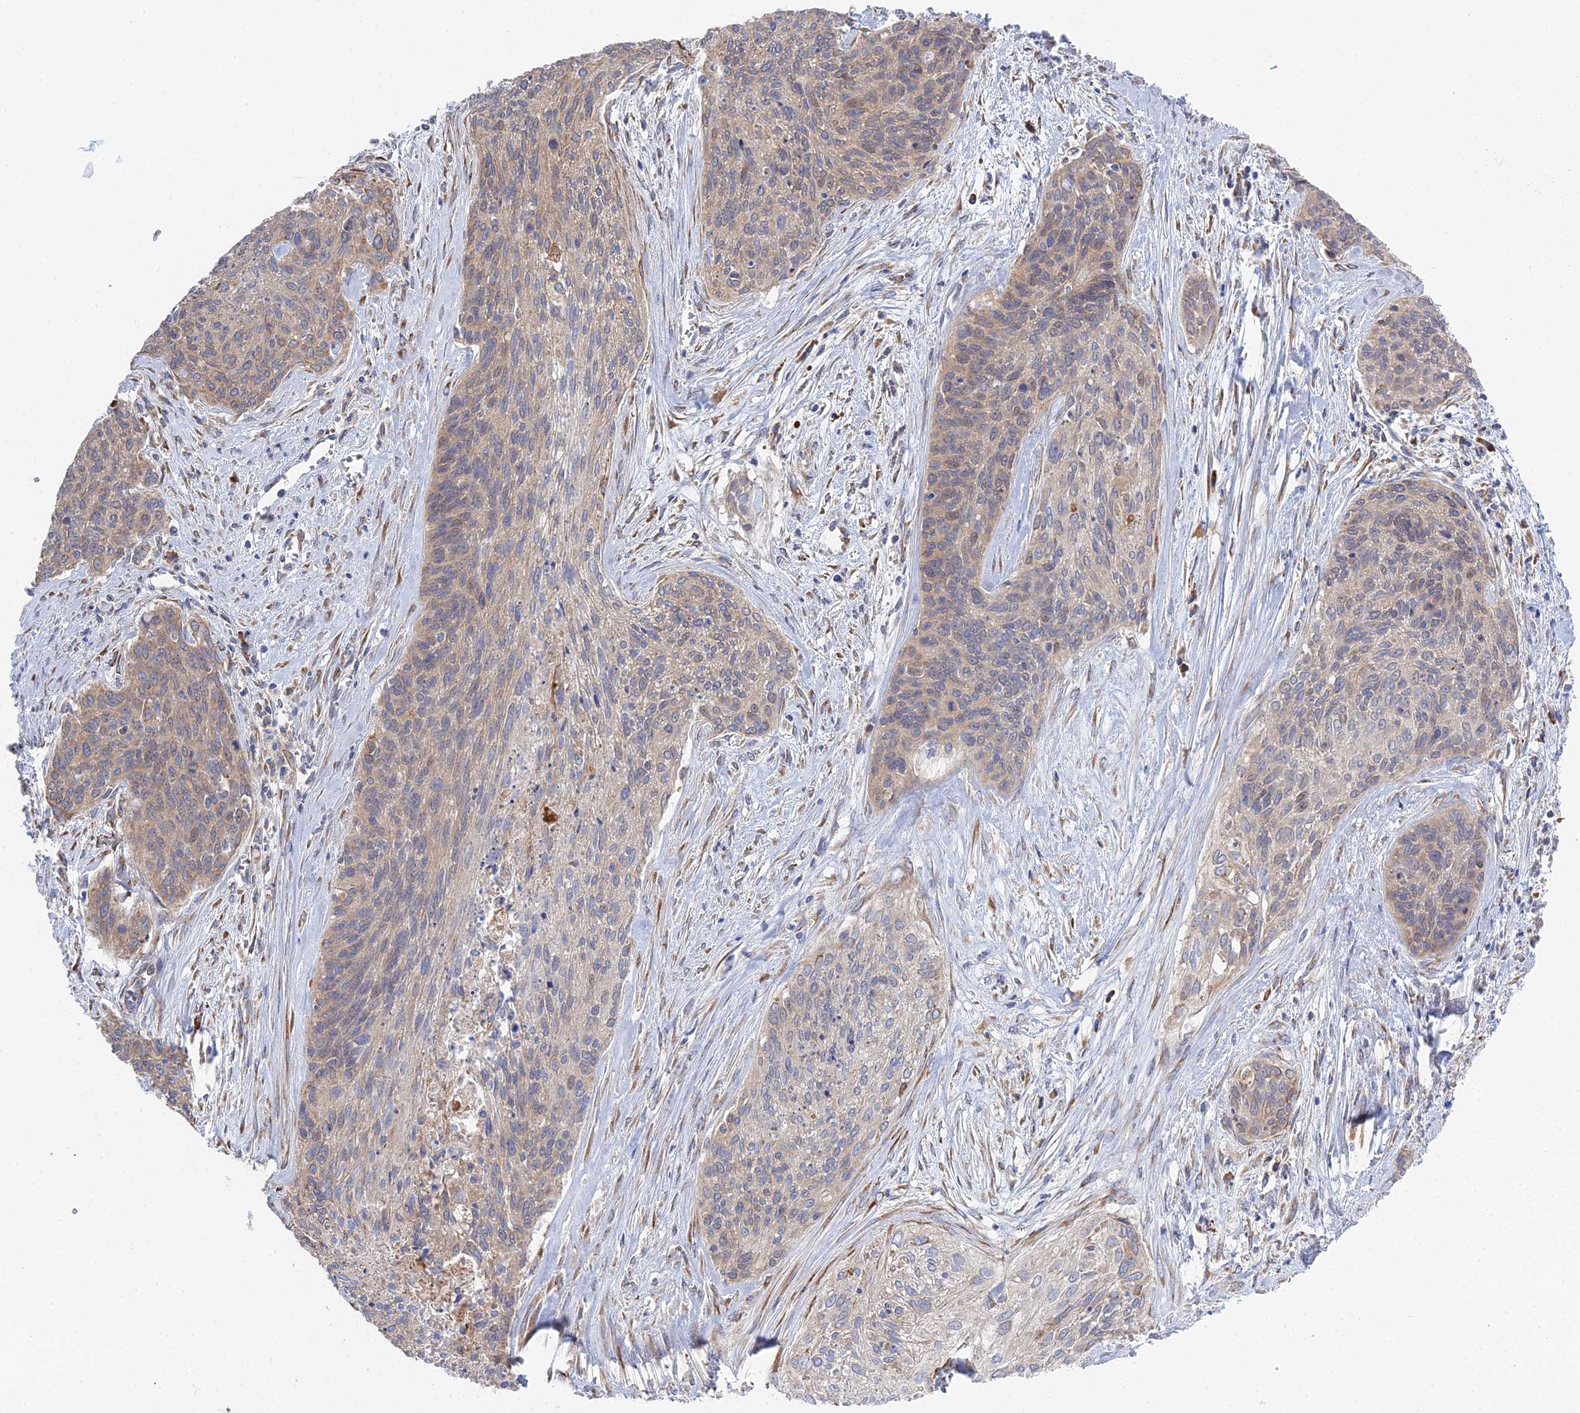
{"staining": {"intensity": "weak", "quantity": "<25%", "location": "cytoplasmic/membranous"}, "tissue": "cervical cancer", "cell_type": "Tumor cells", "image_type": "cancer", "snomed": [{"axis": "morphology", "description": "Squamous cell carcinoma, NOS"}, {"axis": "topography", "description": "Cervix"}], "caption": "Cervical cancer was stained to show a protein in brown. There is no significant expression in tumor cells. The staining was performed using DAB to visualize the protein expression in brown, while the nuclei were stained in blue with hematoxylin (Magnification: 20x).", "gene": "TRAPPC6A", "patient": {"sex": "female", "age": 55}}